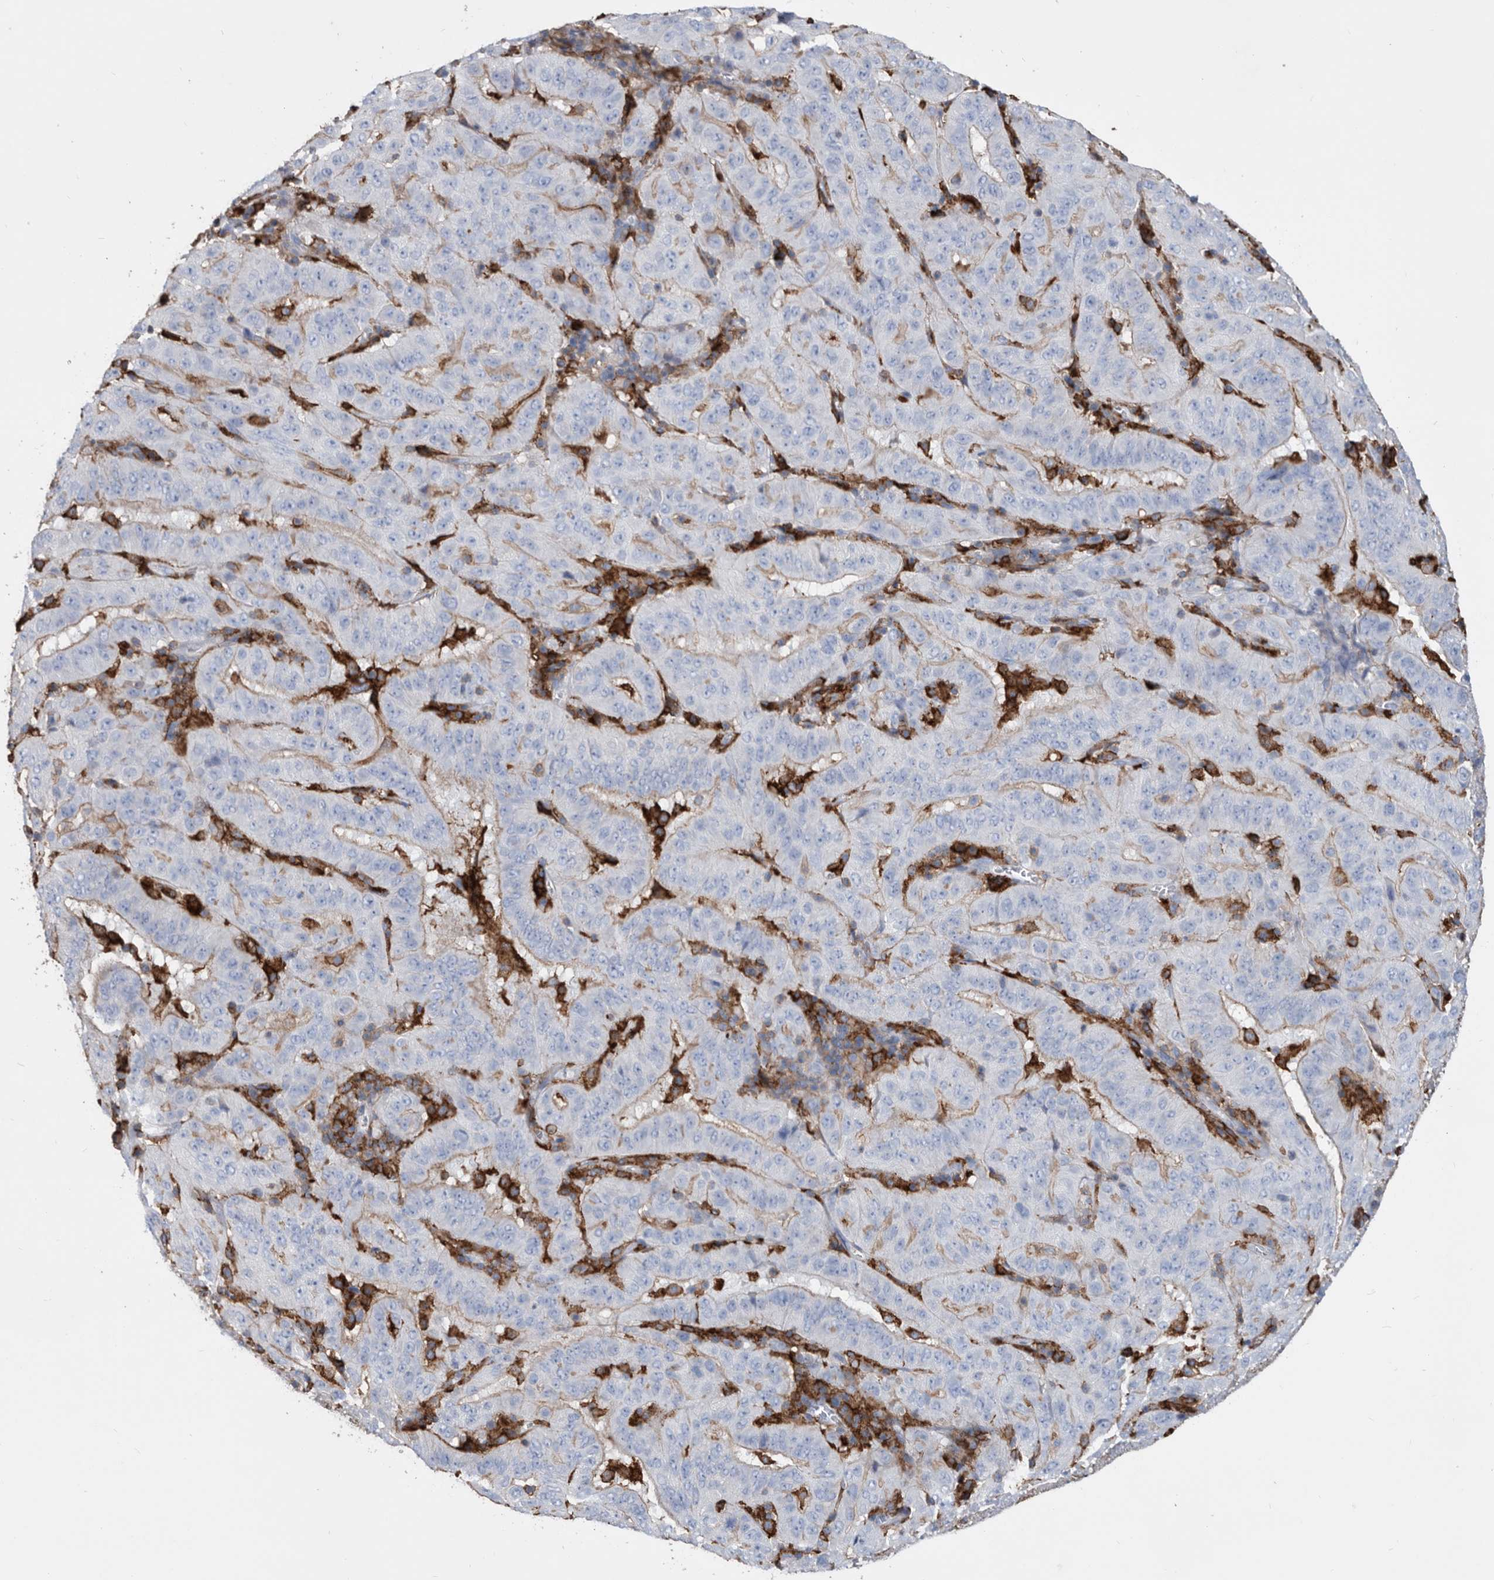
{"staining": {"intensity": "weak", "quantity": "<25%", "location": "cytoplasmic/membranous"}, "tissue": "pancreatic cancer", "cell_type": "Tumor cells", "image_type": "cancer", "snomed": [{"axis": "morphology", "description": "Adenocarcinoma, NOS"}, {"axis": "topography", "description": "Pancreas"}], "caption": "An image of adenocarcinoma (pancreatic) stained for a protein demonstrates no brown staining in tumor cells. Brightfield microscopy of immunohistochemistry stained with DAB (brown) and hematoxylin (blue), captured at high magnification.", "gene": "MS4A4A", "patient": {"sex": "male", "age": 63}}